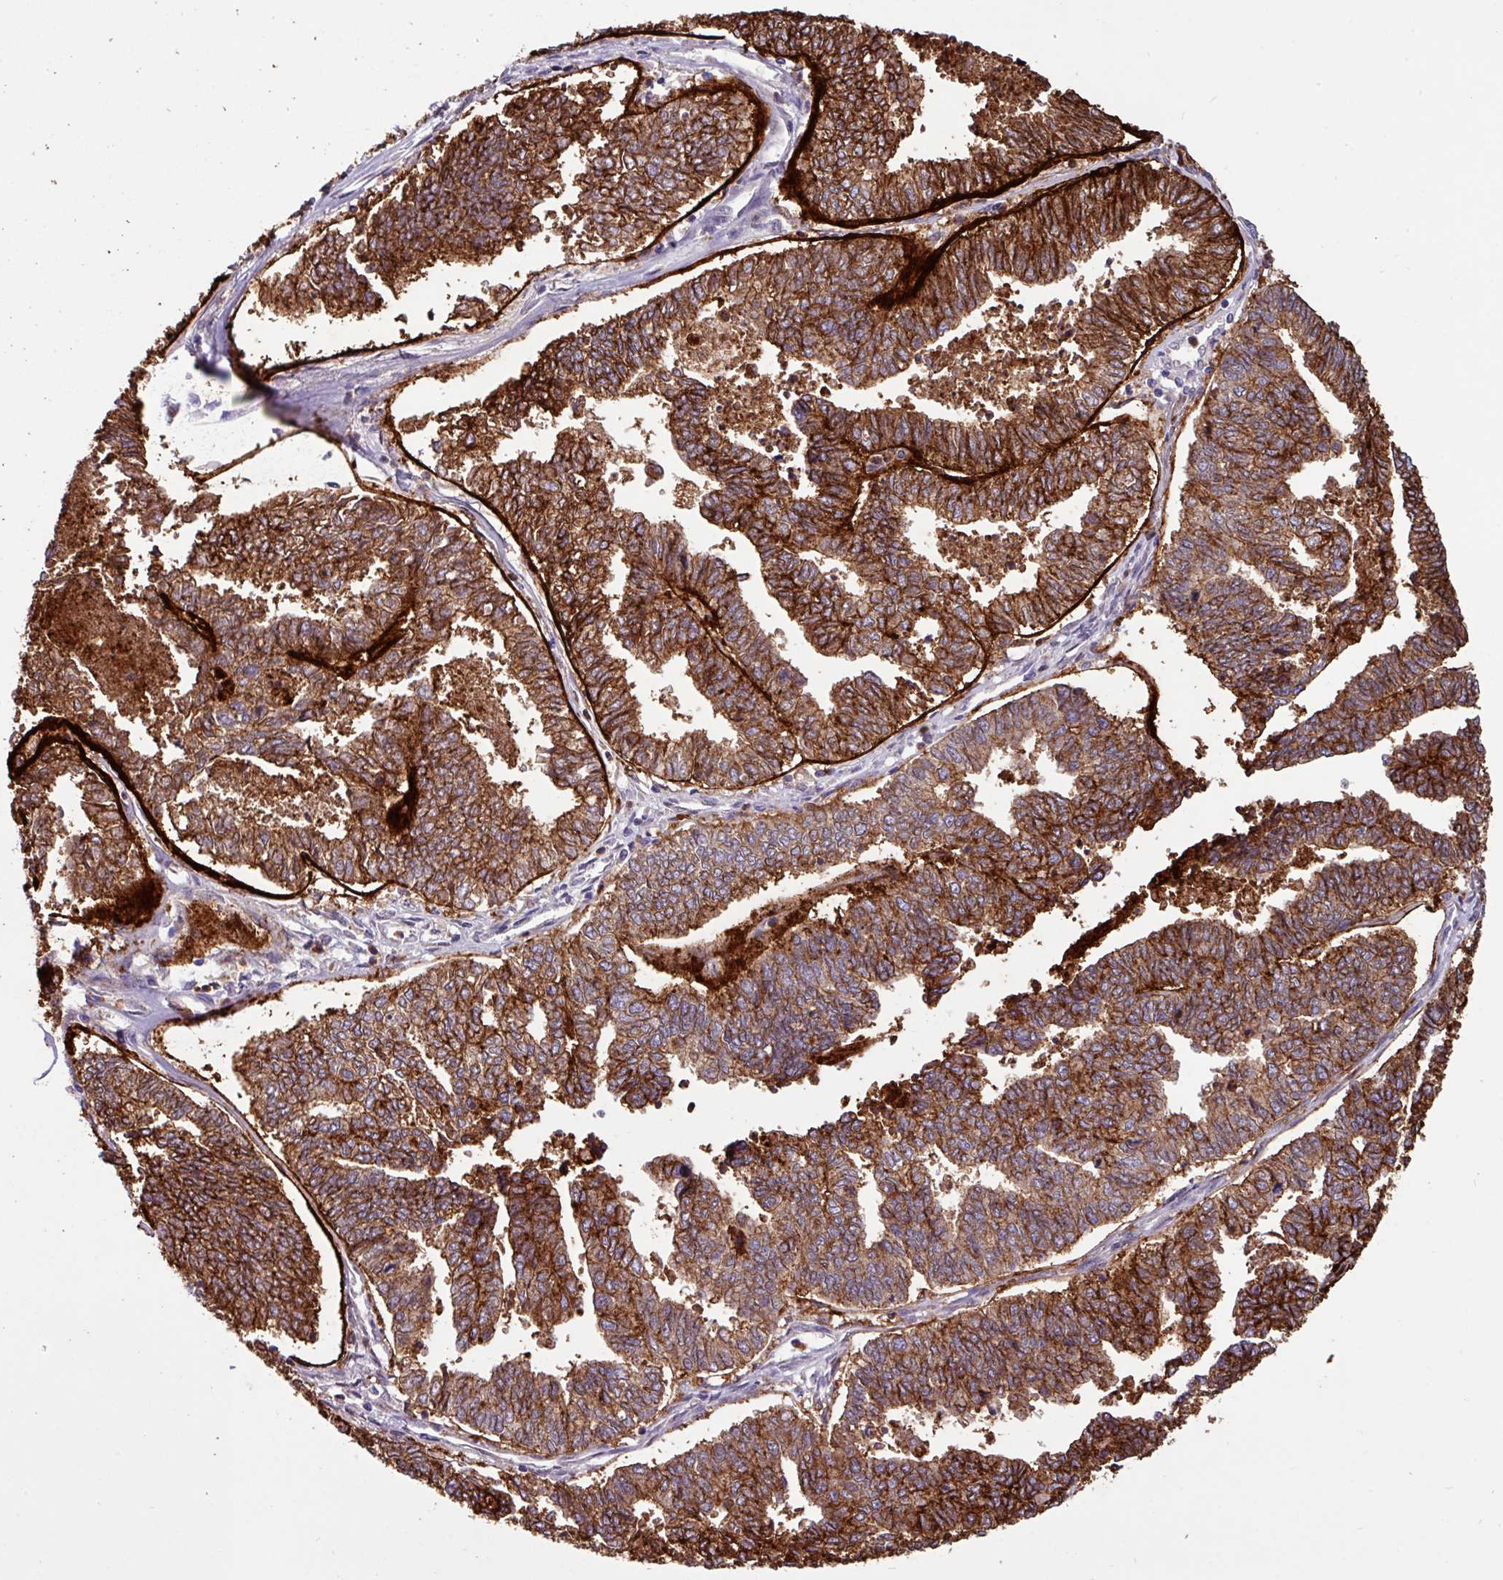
{"staining": {"intensity": "strong", "quantity": ">75%", "location": "cytoplasmic/membranous"}, "tissue": "endometrial cancer", "cell_type": "Tumor cells", "image_type": "cancer", "snomed": [{"axis": "morphology", "description": "Adenocarcinoma, NOS"}, {"axis": "topography", "description": "Endometrium"}], "caption": "A brown stain shows strong cytoplasmic/membranous positivity of a protein in human endometrial adenocarcinoma tumor cells.", "gene": "EPCAM", "patient": {"sex": "female", "age": 73}}